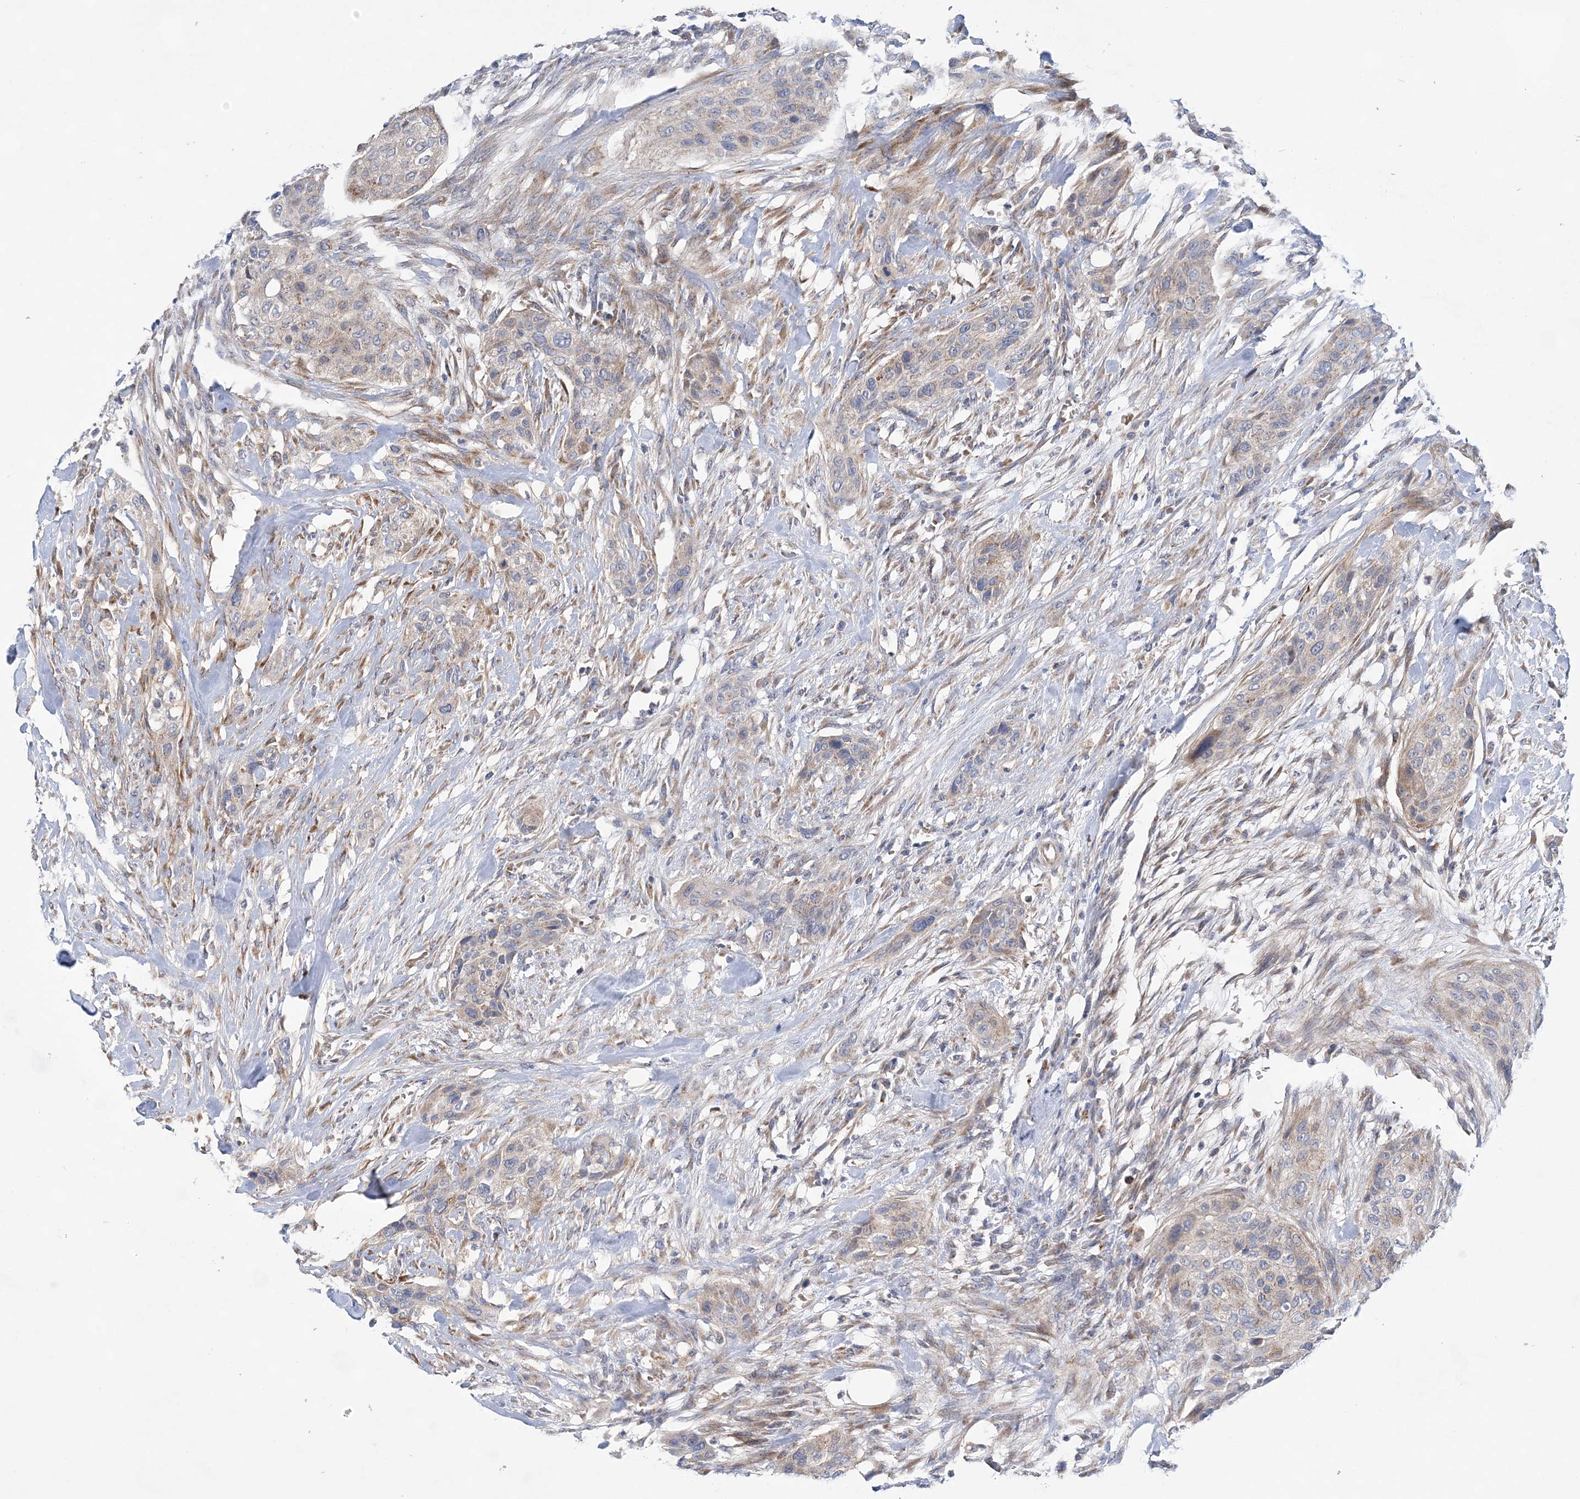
{"staining": {"intensity": "weak", "quantity": "<25%", "location": "cytoplasmic/membranous"}, "tissue": "urothelial cancer", "cell_type": "Tumor cells", "image_type": "cancer", "snomed": [{"axis": "morphology", "description": "Urothelial carcinoma, High grade"}, {"axis": "topography", "description": "Urinary bladder"}], "caption": "Micrograph shows no significant protein expression in tumor cells of urothelial carcinoma (high-grade).", "gene": "TRAPPC13", "patient": {"sex": "male", "age": 35}}